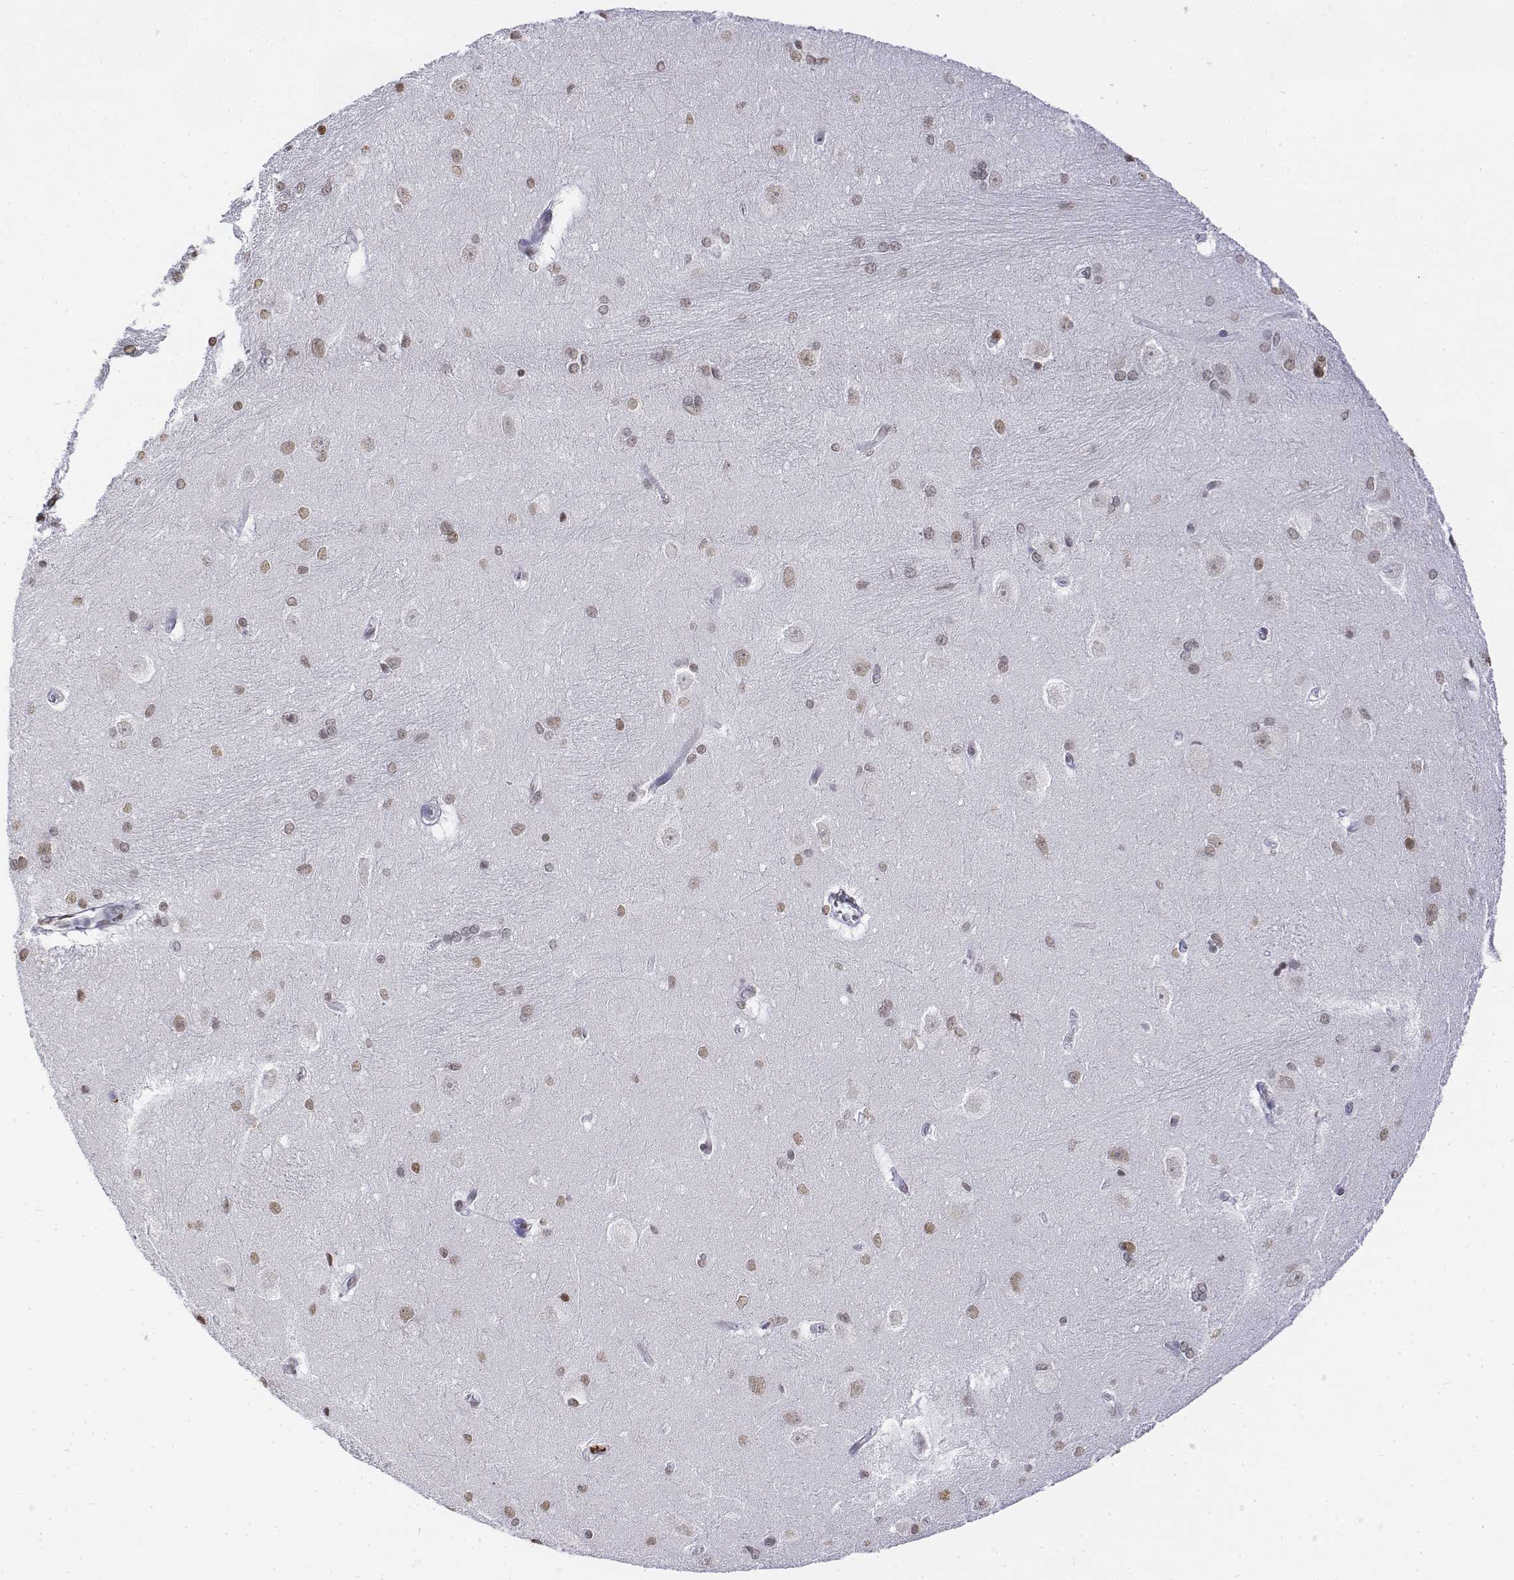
{"staining": {"intensity": "weak", "quantity": "25%-75%", "location": "nuclear"}, "tissue": "hippocampus", "cell_type": "Glial cells", "image_type": "normal", "snomed": [{"axis": "morphology", "description": "Normal tissue, NOS"}, {"axis": "topography", "description": "Cerebral cortex"}, {"axis": "topography", "description": "Hippocampus"}], "caption": "The photomicrograph reveals a brown stain indicating the presence of a protein in the nuclear of glial cells in hippocampus.", "gene": "CD3E", "patient": {"sex": "female", "age": 19}}